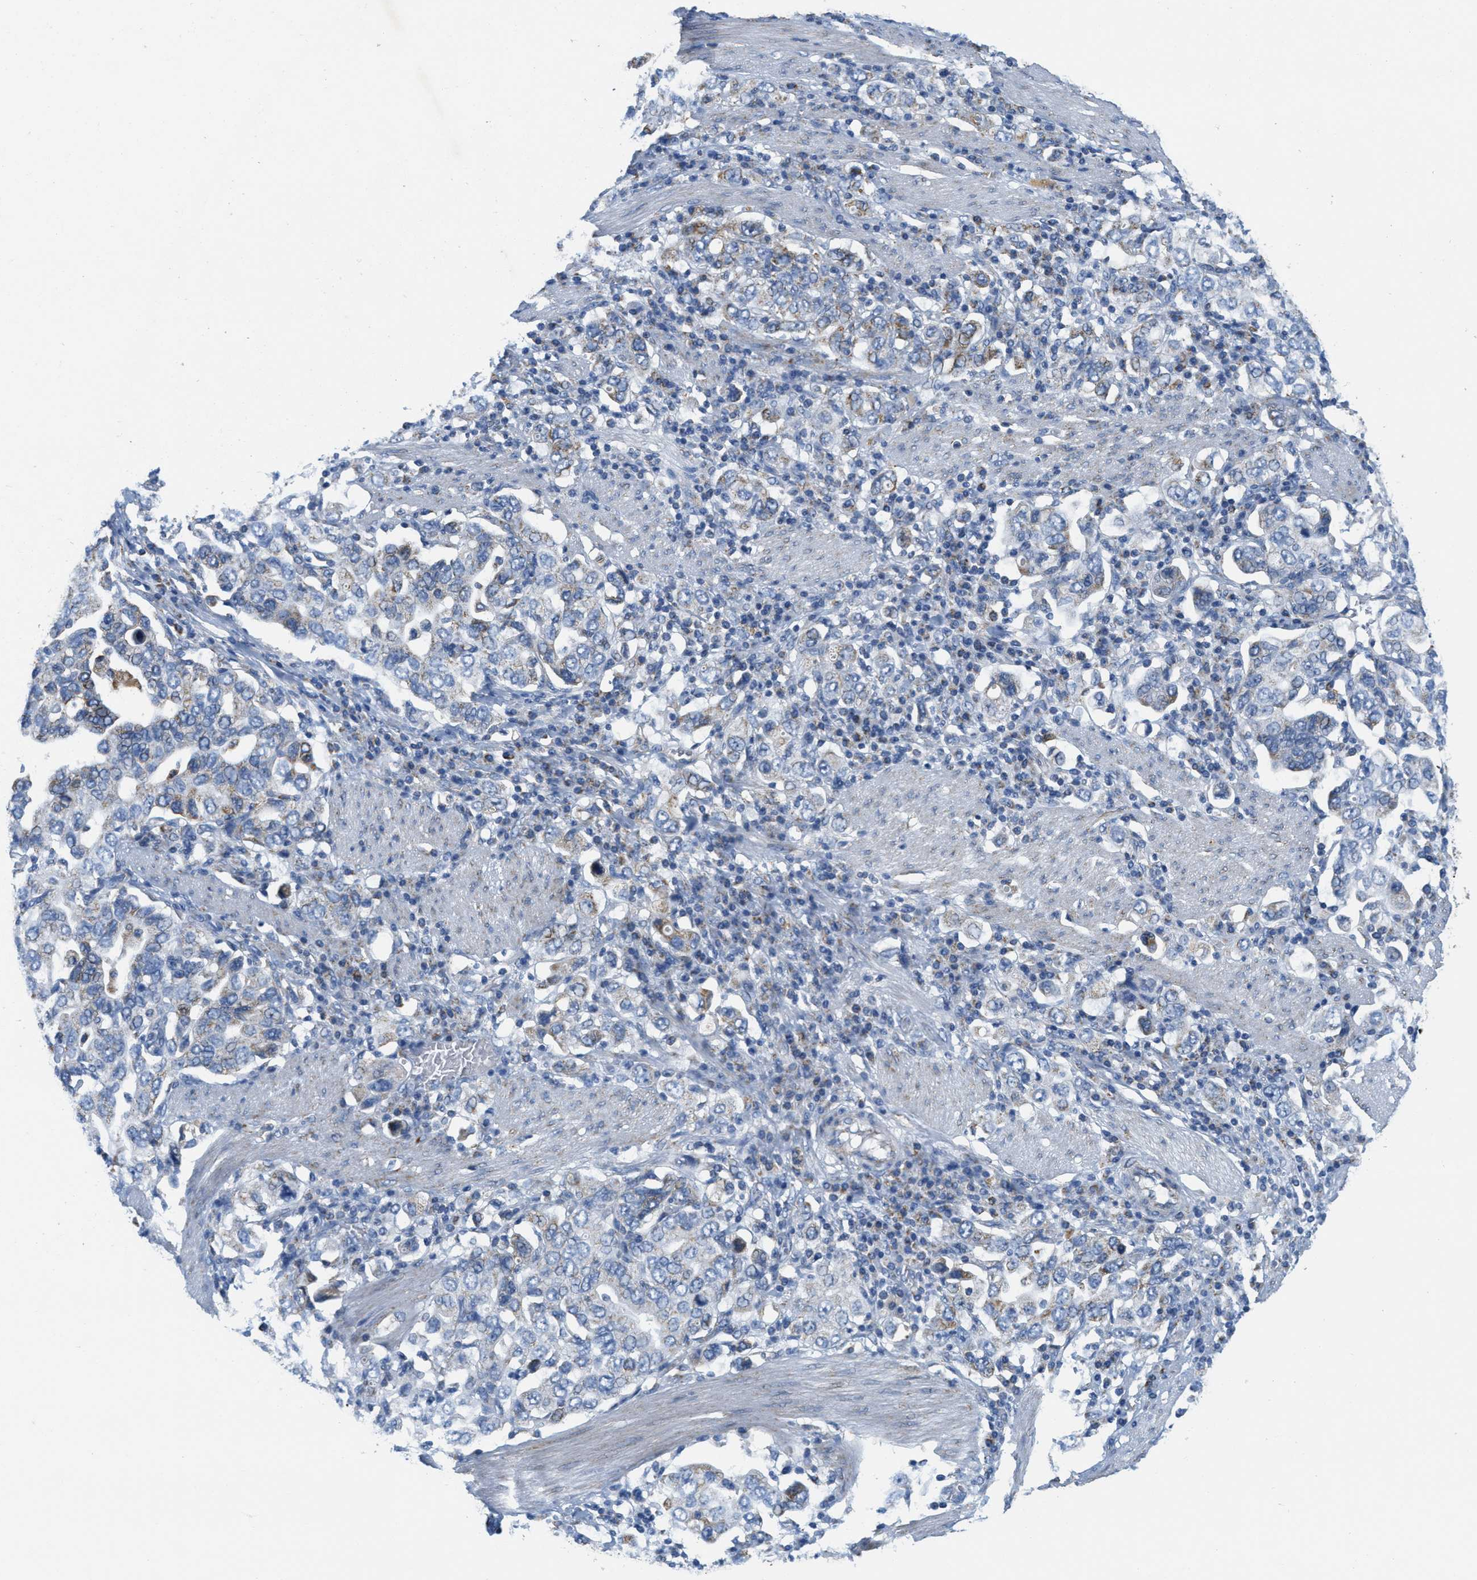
{"staining": {"intensity": "weak", "quantity": "<25%", "location": "cytoplasmic/membranous"}, "tissue": "stomach cancer", "cell_type": "Tumor cells", "image_type": "cancer", "snomed": [{"axis": "morphology", "description": "Adenocarcinoma, NOS"}, {"axis": "topography", "description": "Stomach, upper"}], "caption": "Immunohistochemistry of human stomach adenocarcinoma shows no staining in tumor cells.", "gene": "KCNJ5", "patient": {"sex": "male", "age": 62}}